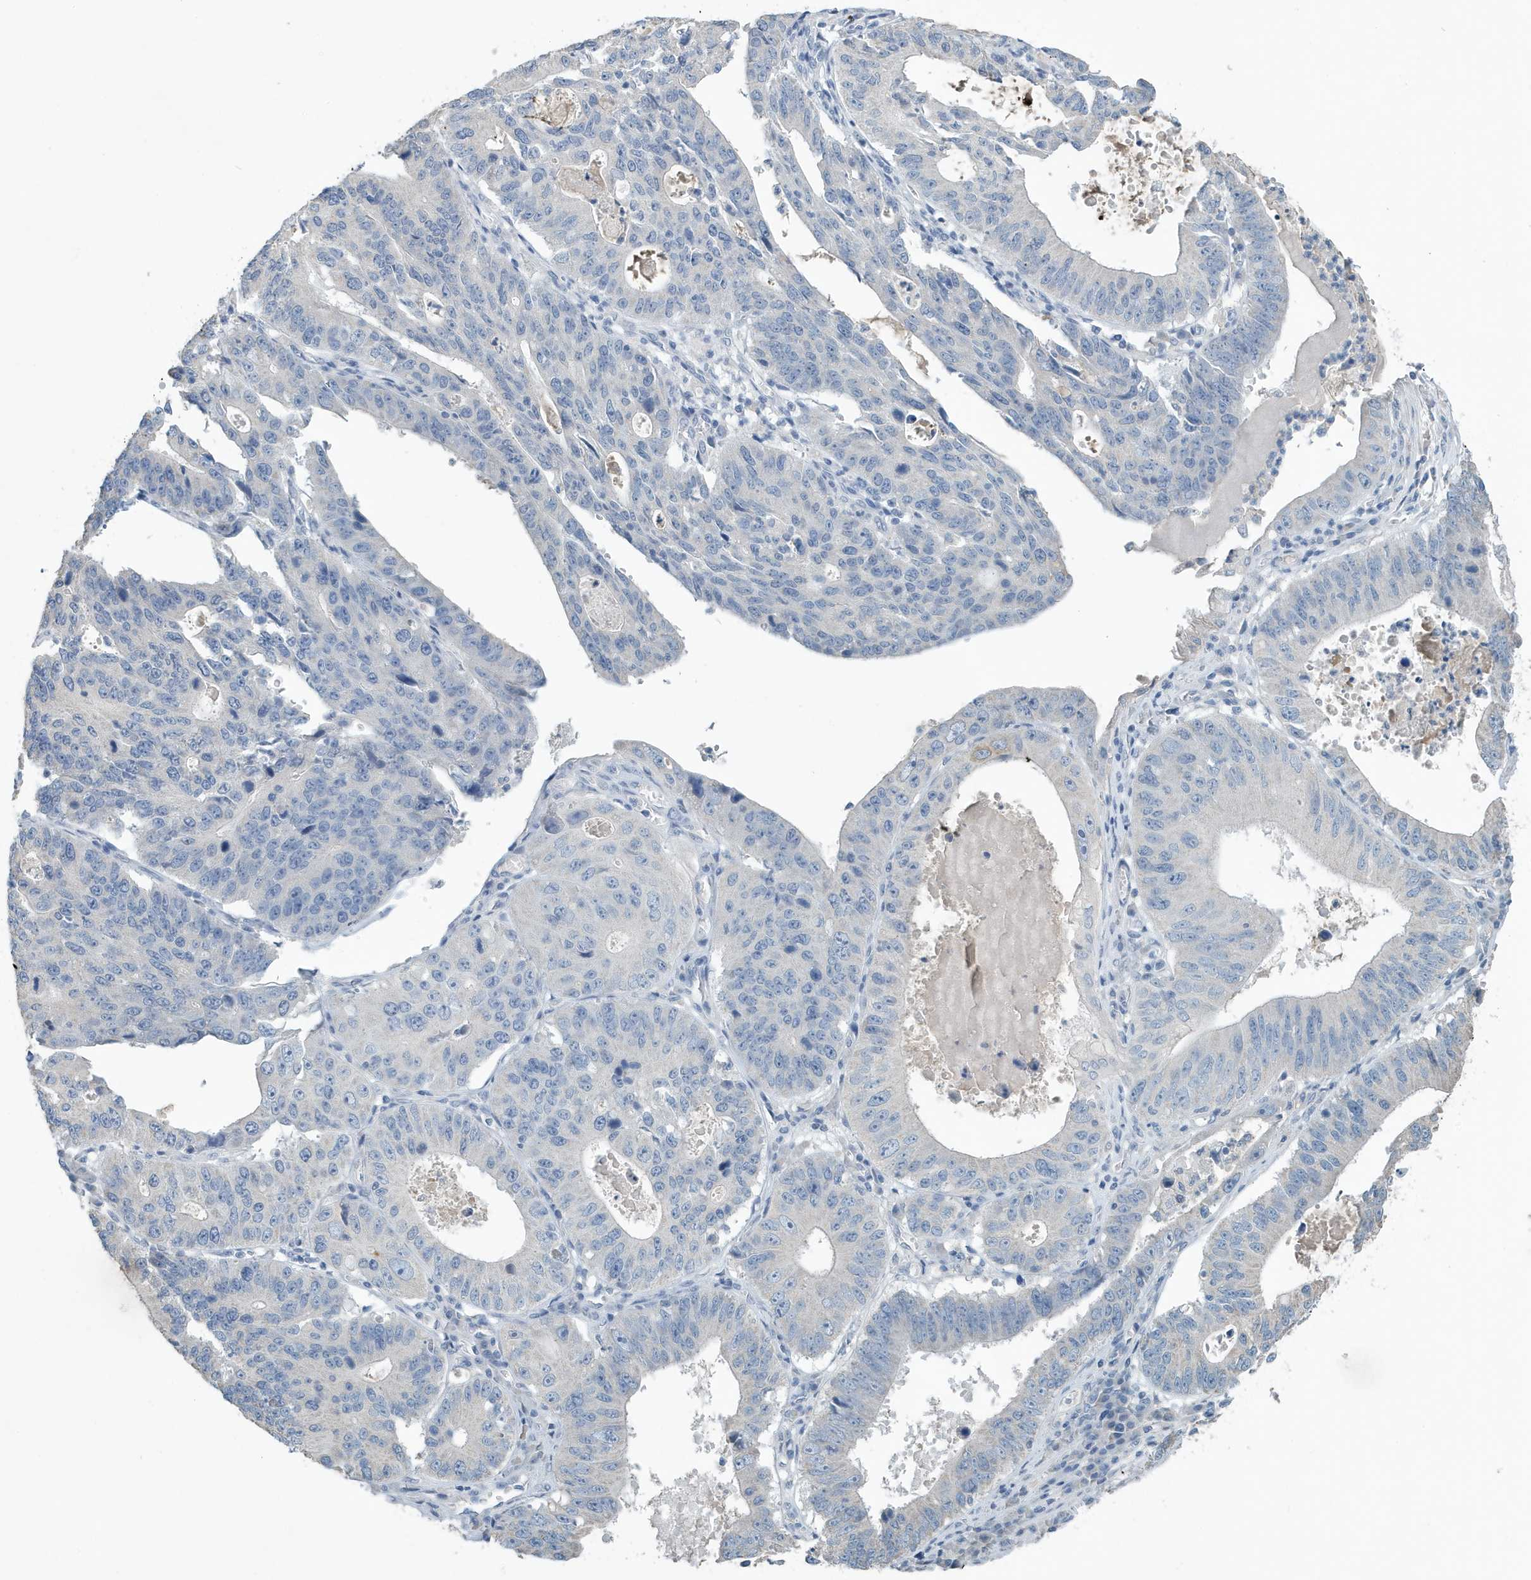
{"staining": {"intensity": "negative", "quantity": "none", "location": "none"}, "tissue": "stomach cancer", "cell_type": "Tumor cells", "image_type": "cancer", "snomed": [{"axis": "morphology", "description": "Adenocarcinoma, NOS"}, {"axis": "topography", "description": "Stomach"}], "caption": "The immunohistochemistry micrograph has no significant positivity in tumor cells of stomach cancer tissue.", "gene": "UGT2B4", "patient": {"sex": "male", "age": 59}}